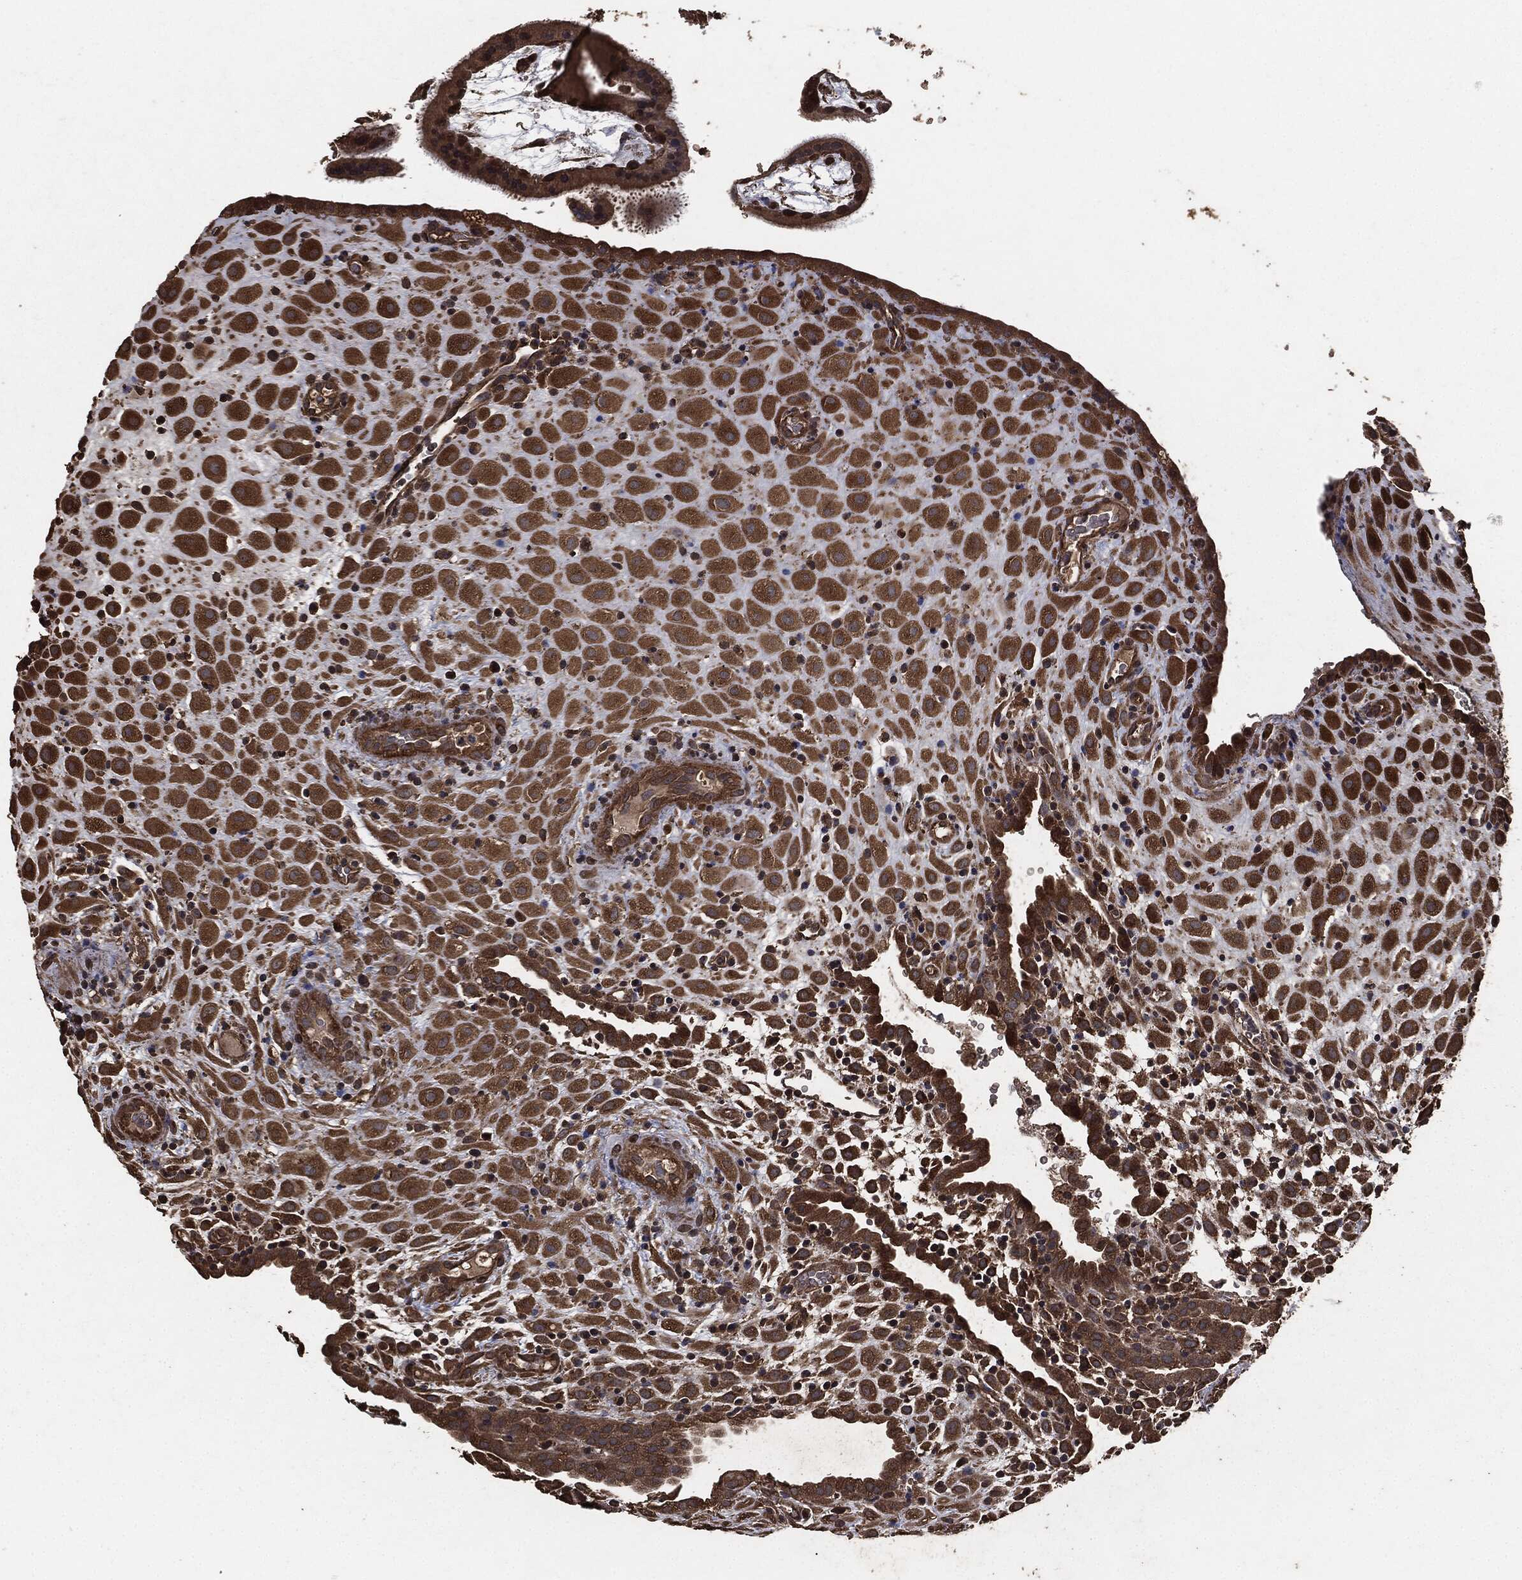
{"staining": {"intensity": "moderate", "quantity": ">75%", "location": "cytoplasmic/membranous"}, "tissue": "placenta", "cell_type": "Decidual cells", "image_type": "normal", "snomed": [{"axis": "morphology", "description": "Normal tissue, NOS"}, {"axis": "topography", "description": "Placenta"}], "caption": "Protein staining displays moderate cytoplasmic/membranous staining in about >75% of decidual cells in benign placenta. (Brightfield microscopy of DAB IHC at high magnification).", "gene": "AKT1S1", "patient": {"sex": "female", "age": 19}}